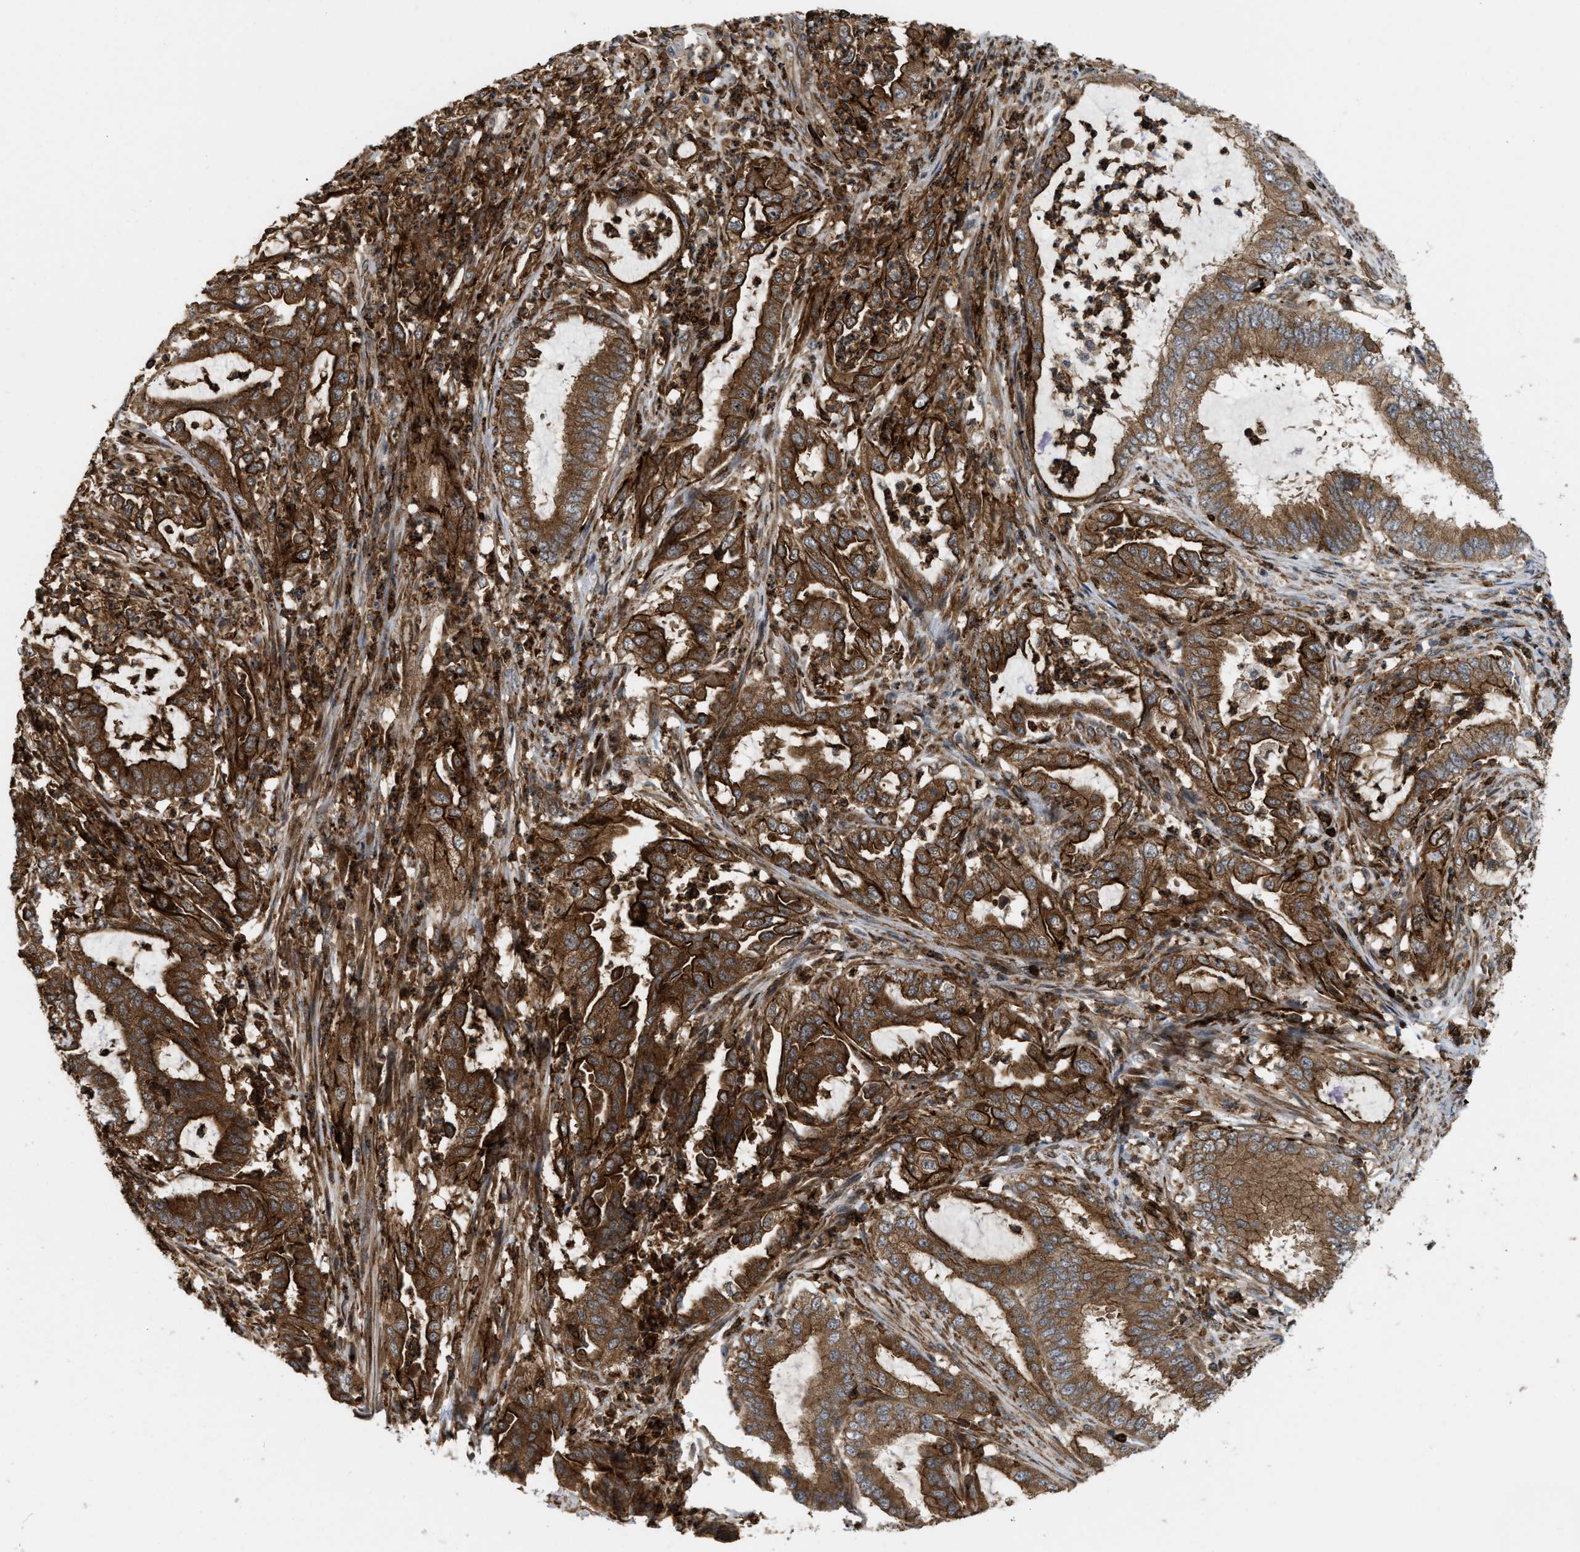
{"staining": {"intensity": "strong", "quantity": ">75%", "location": "cytoplasmic/membranous"}, "tissue": "endometrial cancer", "cell_type": "Tumor cells", "image_type": "cancer", "snomed": [{"axis": "morphology", "description": "Adenocarcinoma, NOS"}, {"axis": "topography", "description": "Endometrium"}], "caption": "Immunohistochemical staining of human endometrial cancer (adenocarcinoma) shows high levels of strong cytoplasmic/membranous expression in approximately >75% of tumor cells.", "gene": "IQCE", "patient": {"sex": "female", "age": 51}}